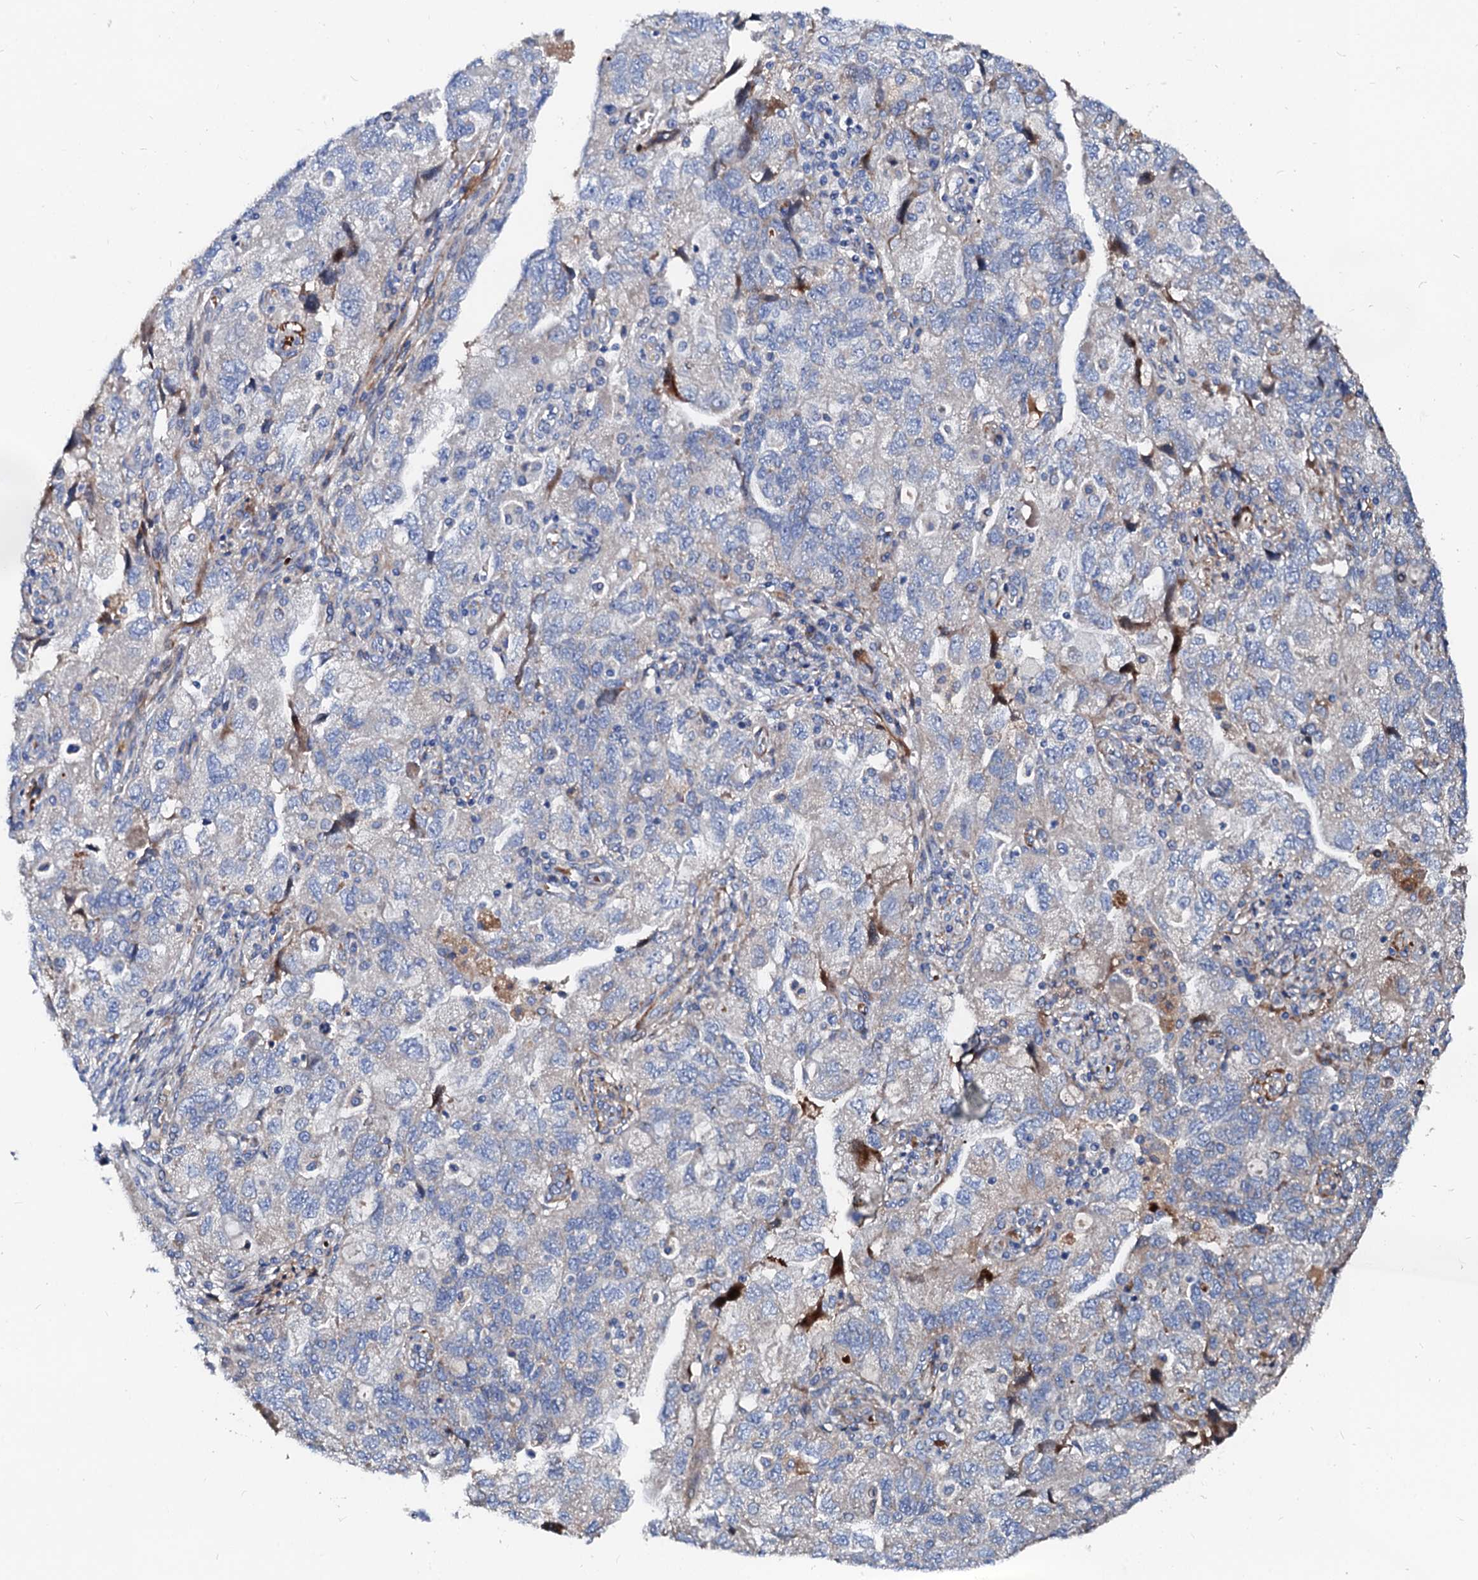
{"staining": {"intensity": "moderate", "quantity": "<25%", "location": "cytoplasmic/membranous"}, "tissue": "ovarian cancer", "cell_type": "Tumor cells", "image_type": "cancer", "snomed": [{"axis": "morphology", "description": "Carcinoma, NOS"}, {"axis": "morphology", "description": "Cystadenocarcinoma, serous, NOS"}, {"axis": "topography", "description": "Ovary"}], "caption": "Immunohistochemistry (IHC) micrograph of neoplastic tissue: human ovarian carcinoma stained using immunohistochemistry (IHC) displays low levels of moderate protein expression localized specifically in the cytoplasmic/membranous of tumor cells, appearing as a cytoplasmic/membranous brown color.", "gene": "SLC10A7", "patient": {"sex": "female", "age": 69}}